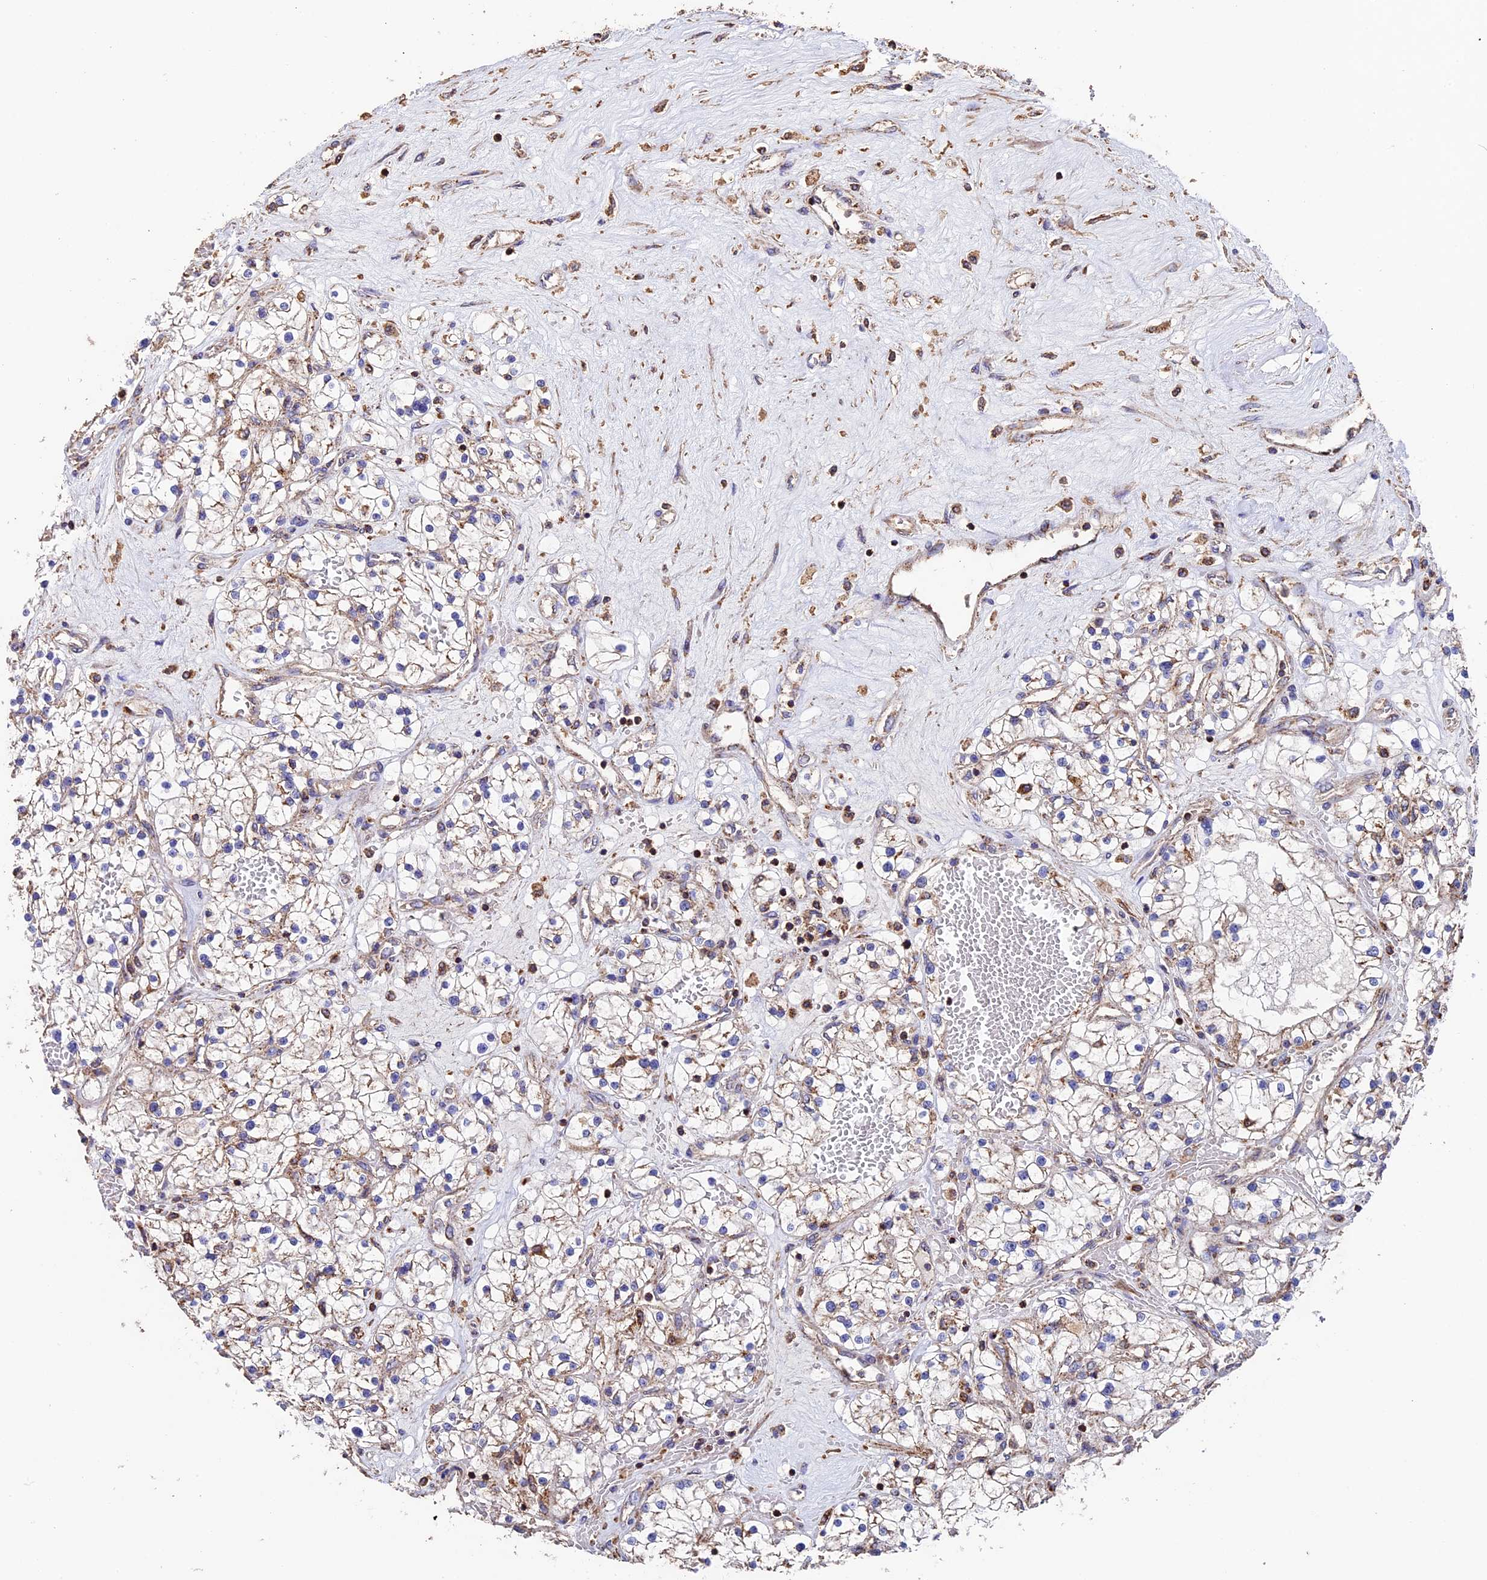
{"staining": {"intensity": "weak", "quantity": "25%-75%", "location": "cytoplasmic/membranous"}, "tissue": "renal cancer", "cell_type": "Tumor cells", "image_type": "cancer", "snomed": [{"axis": "morphology", "description": "Normal tissue, NOS"}, {"axis": "morphology", "description": "Adenocarcinoma, NOS"}, {"axis": "topography", "description": "Kidney"}], "caption": "Immunohistochemical staining of human renal cancer (adenocarcinoma) demonstrates low levels of weak cytoplasmic/membranous positivity in about 25%-75% of tumor cells.", "gene": "ADAT1", "patient": {"sex": "male", "age": 68}}